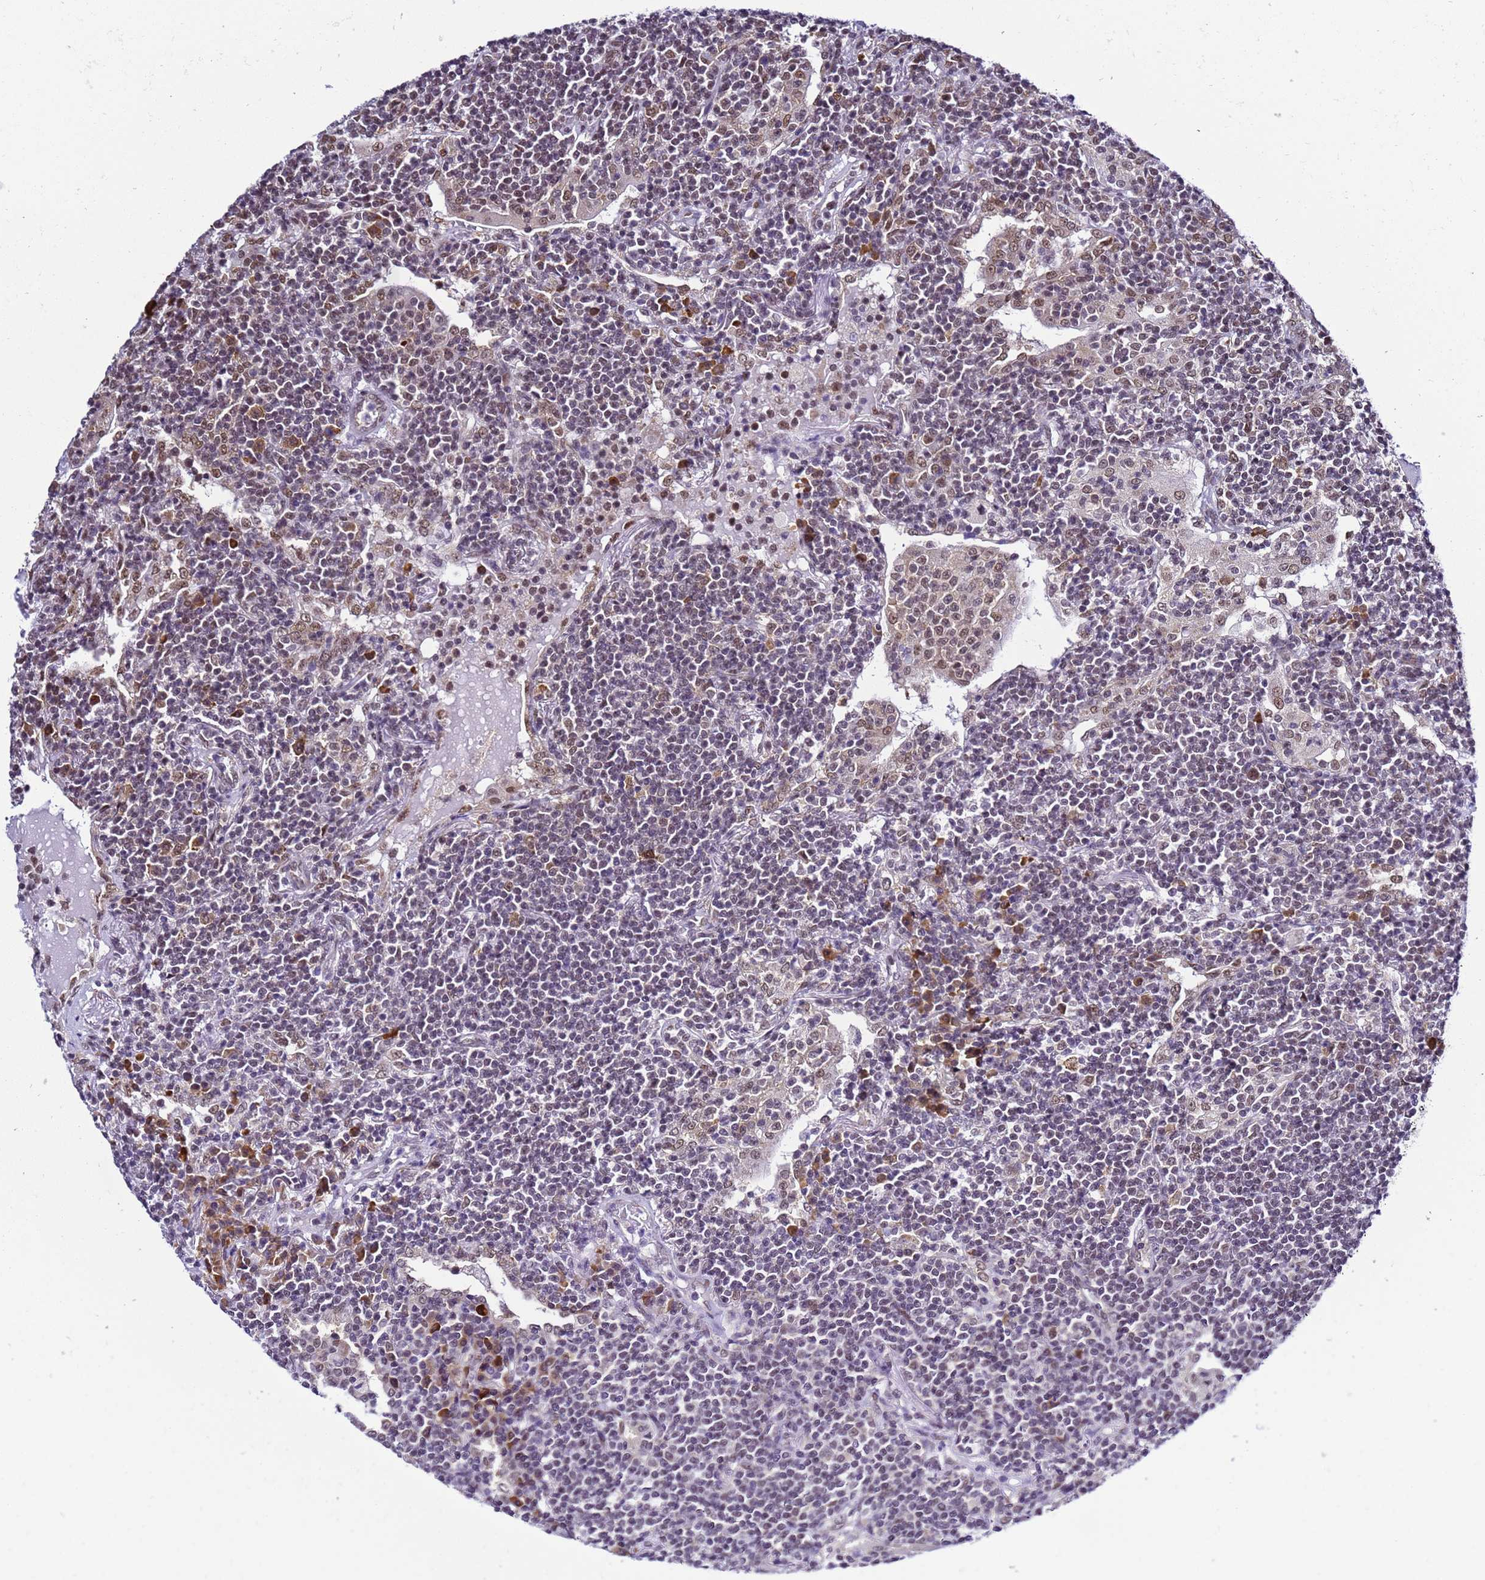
{"staining": {"intensity": "negative", "quantity": "none", "location": "none"}, "tissue": "lymphoma", "cell_type": "Tumor cells", "image_type": "cancer", "snomed": [{"axis": "morphology", "description": "Malignant lymphoma, non-Hodgkin's type, Low grade"}, {"axis": "topography", "description": "Lung"}], "caption": "IHC of lymphoma shows no positivity in tumor cells.", "gene": "SMN1", "patient": {"sex": "female", "age": 71}}